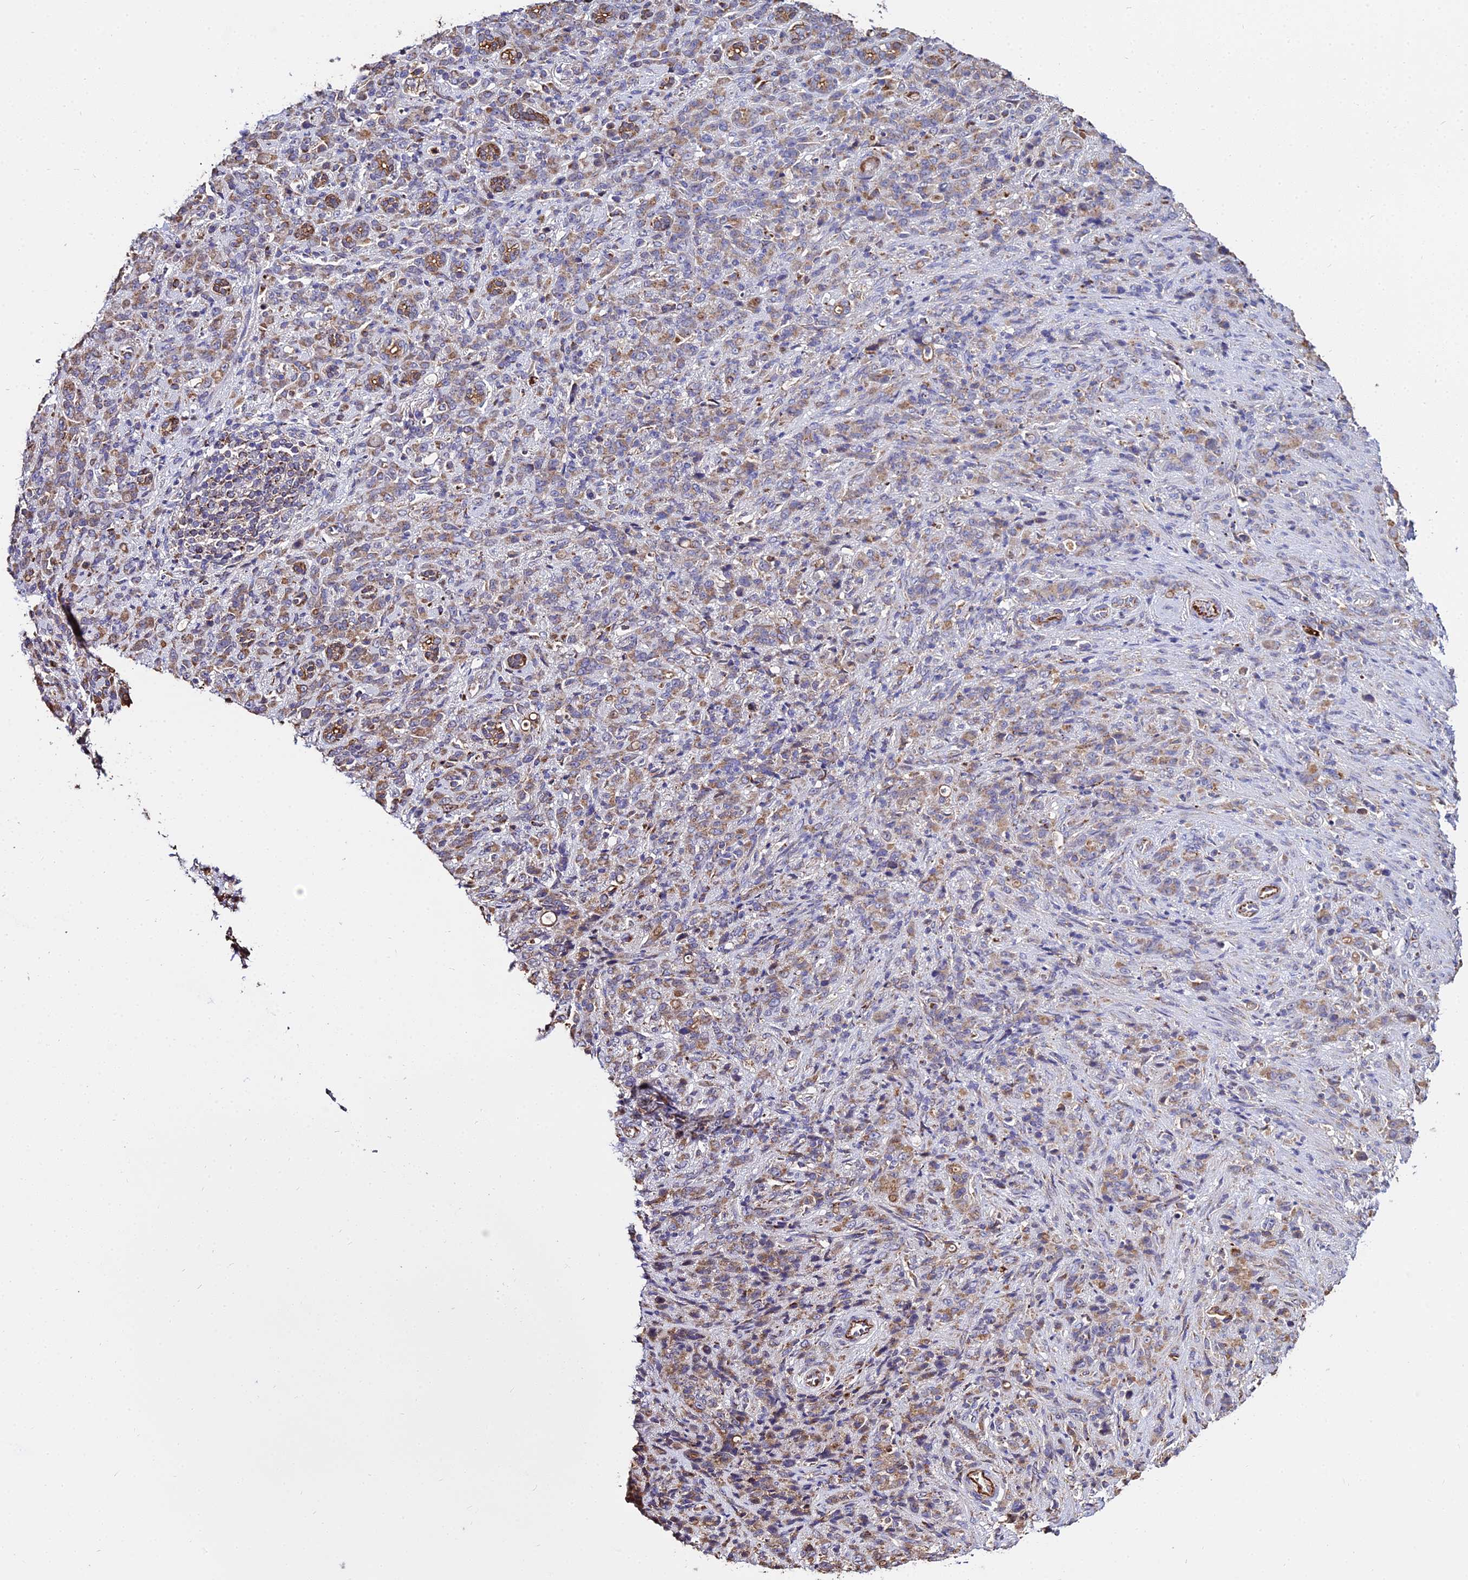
{"staining": {"intensity": "moderate", "quantity": "25%-75%", "location": "cytoplasmic/membranous"}, "tissue": "stomach cancer", "cell_type": "Tumor cells", "image_type": "cancer", "snomed": [{"axis": "morphology", "description": "Adenocarcinoma, NOS"}, {"axis": "topography", "description": "Stomach"}], "caption": "Protein expression by immunohistochemistry exhibits moderate cytoplasmic/membranous positivity in approximately 25%-75% of tumor cells in stomach adenocarcinoma.", "gene": "PEX19", "patient": {"sex": "female", "age": 79}}